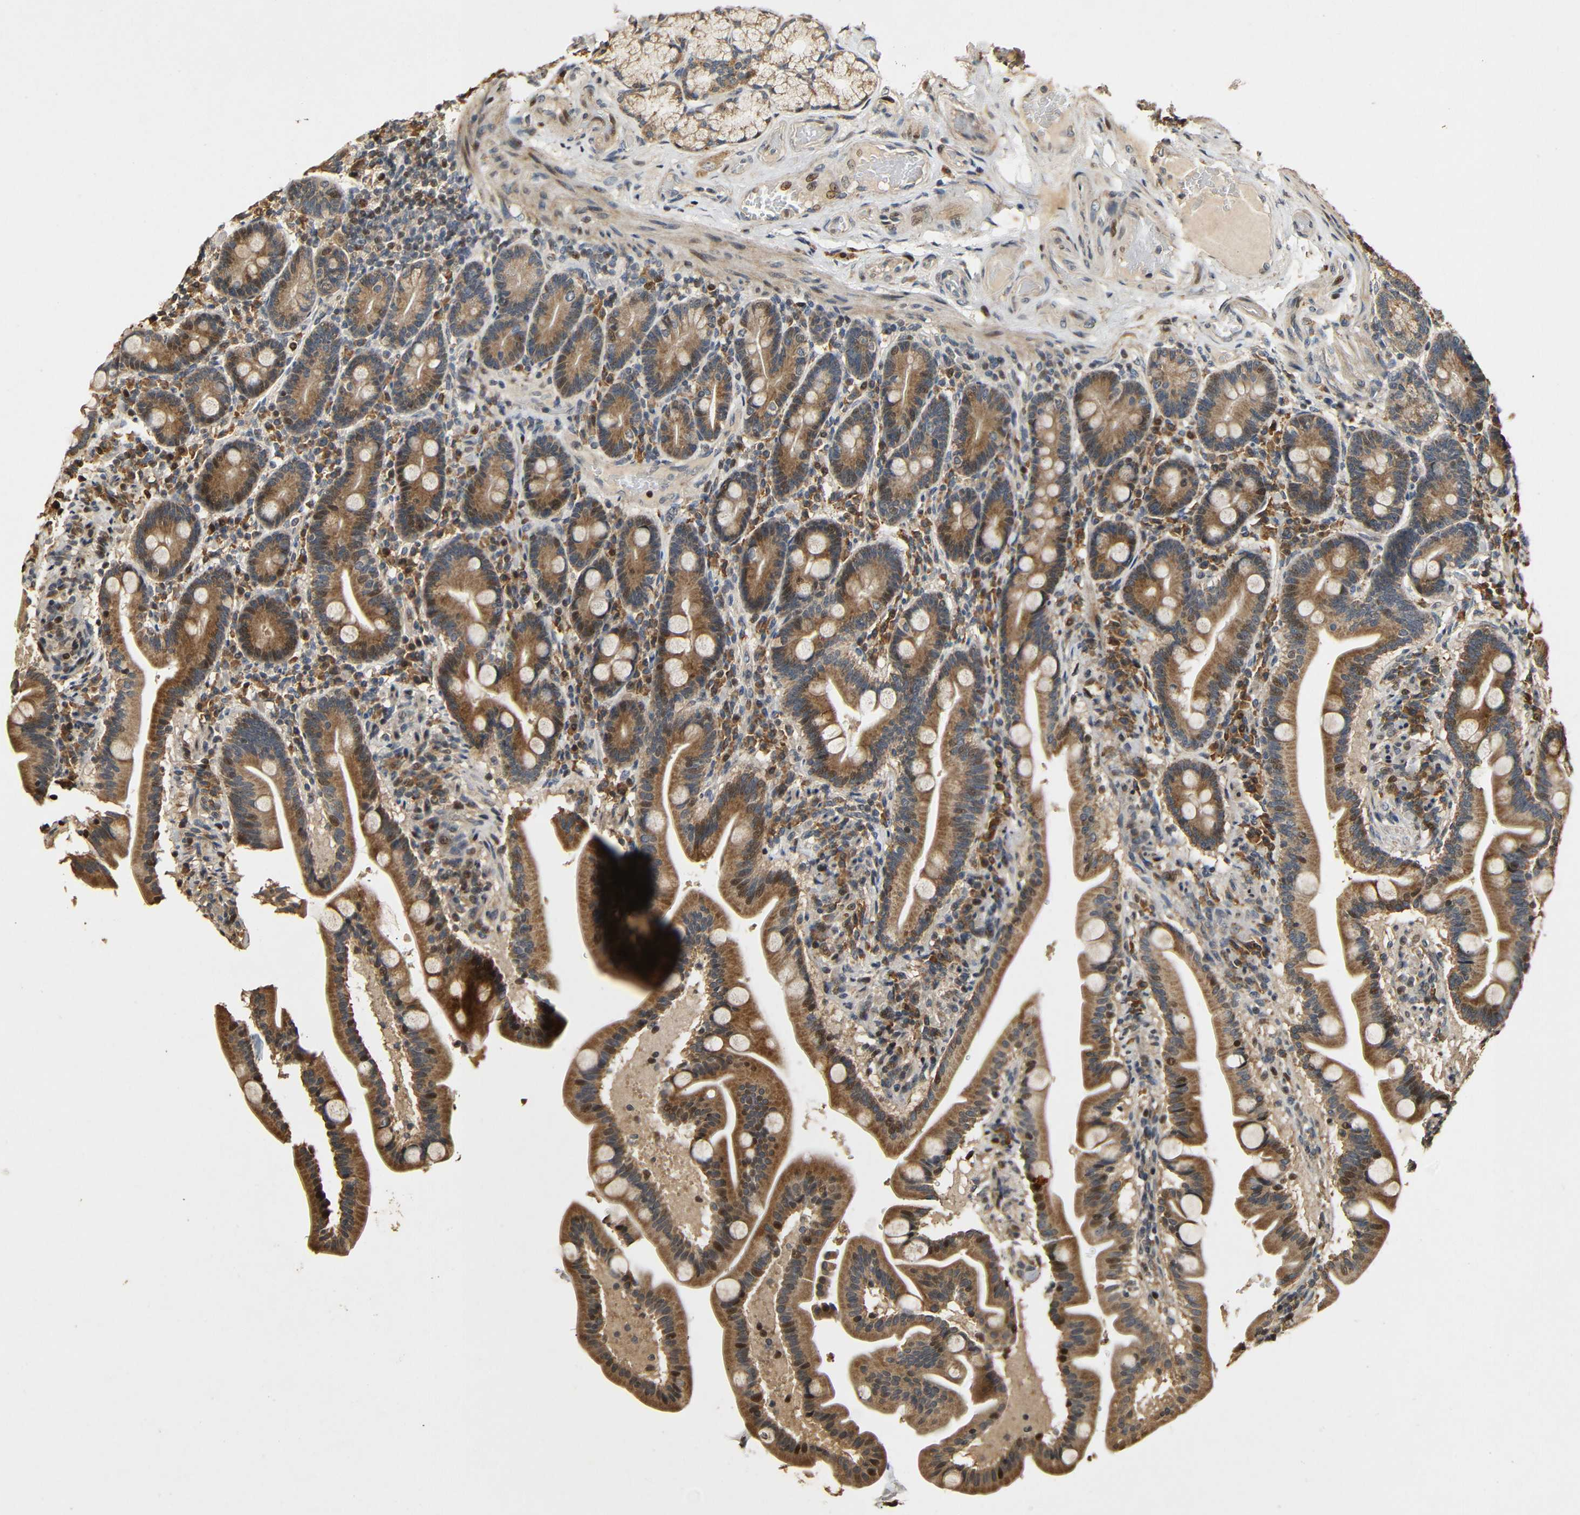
{"staining": {"intensity": "moderate", "quantity": ">75%", "location": "cytoplasmic/membranous,nuclear"}, "tissue": "duodenum", "cell_type": "Glandular cells", "image_type": "normal", "snomed": [{"axis": "morphology", "description": "Normal tissue, NOS"}, {"axis": "topography", "description": "Duodenum"}], "caption": "DAB (3,3'-diaminobenzidine) immunohistochemical staining of normal human duodenum exhibits moderate cytoplasmic/membranous,nuclear protein positivity in approximately >75% of glandular cells.", "gene": "KAZALD1", "patient": {"sex": "male", "age": 54}}